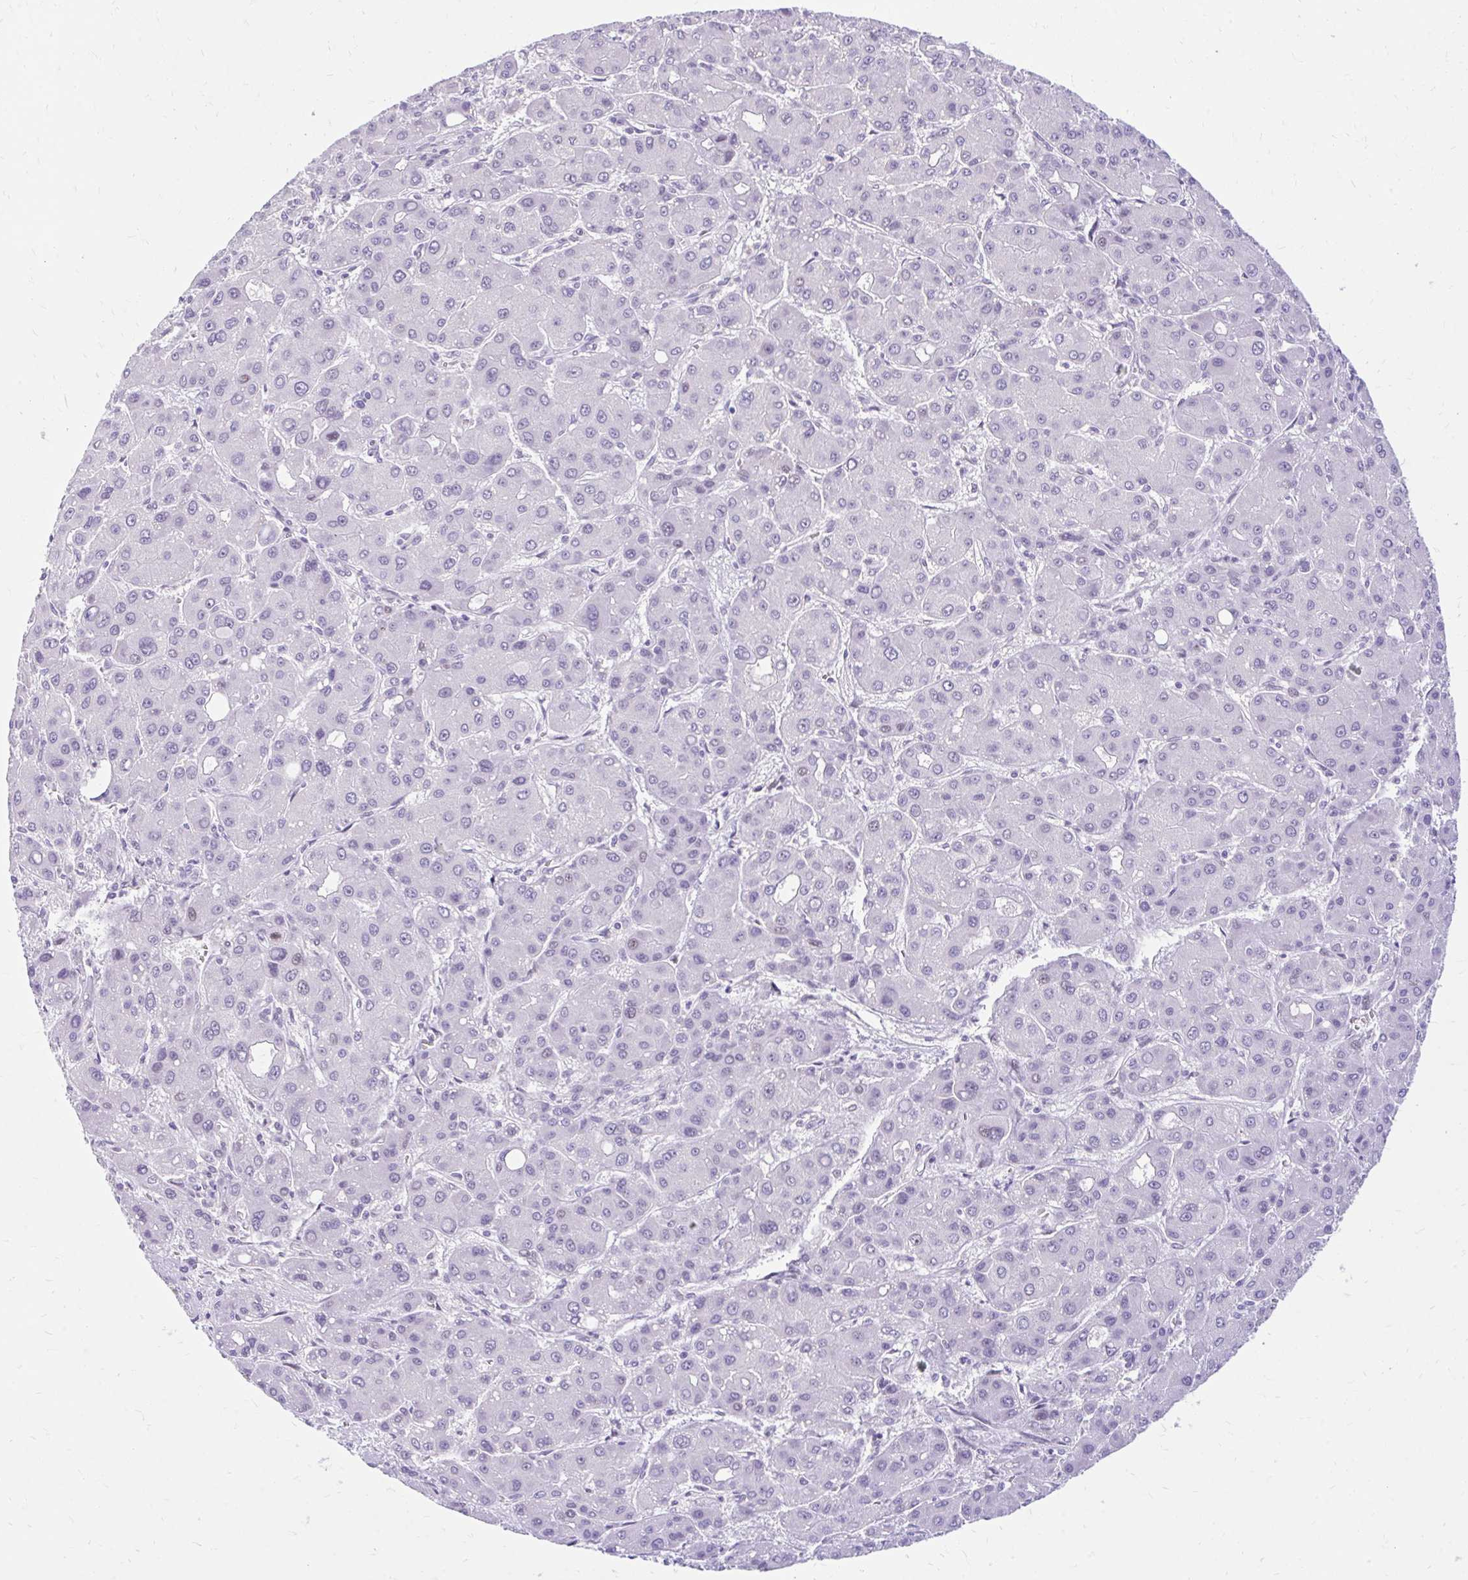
{"staining": {"intensity": "weak", "quantity": "<25%", "location": "nuclear"}, "tissue": "liver cancer", "cell_type": "Tumor cells", "image_type": "cancer", "snomed": [{"axis": "morphology", "description": "Carcinoma, Hepatocellular, NOS"}, {"axis": "topography", "description": "Liver"}], "caption": "The histopathology image demonstrates no significant staining in tumor cells of liver cancer (hepatocellular carcinoma).", "gene": "GLB1L2", "patient": {"sex": "male", "age": 55}}